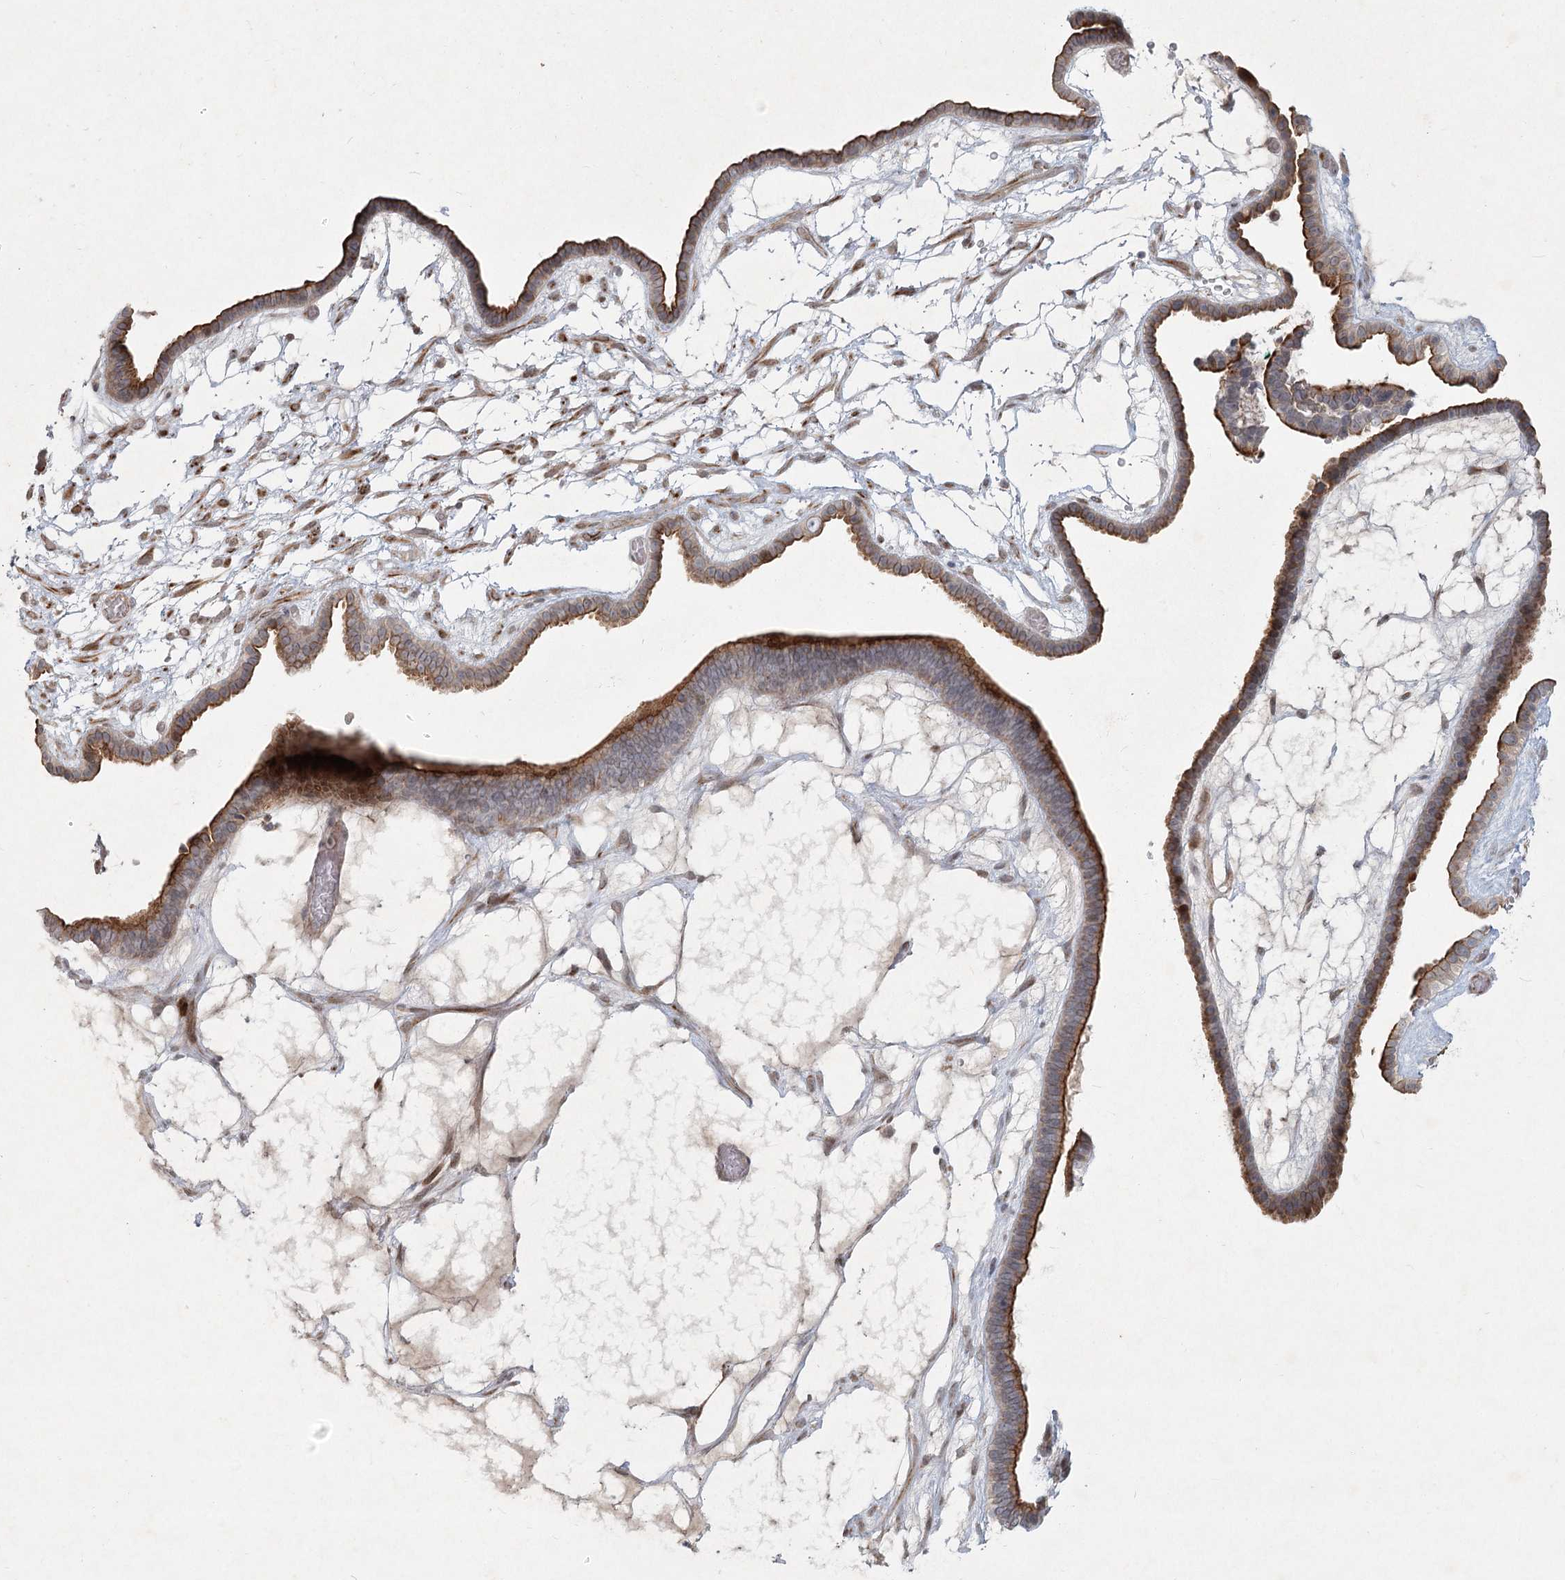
{"staining": {"intensity": "moderate", "quantity": ">75%", "location": "cytoplasmic/membranous"}, "tissue": "ovarian cancer", "cell_type": "Tumor cells", "image_type": "cancer", "snomed": [{"axis": "morphology", "description": "Cystadenocarcinoma, serous, NOS"}, {"axis": "topography", "description": "Ovary"}], "caption": "A histopathology image of human ovarian cancer stained for a protein demonstrates moderate cytoplasmic/membranous brown staining in tumor cells.", "gene": "LRP2BP", "patient": {"sex": "female", "age": 56}}